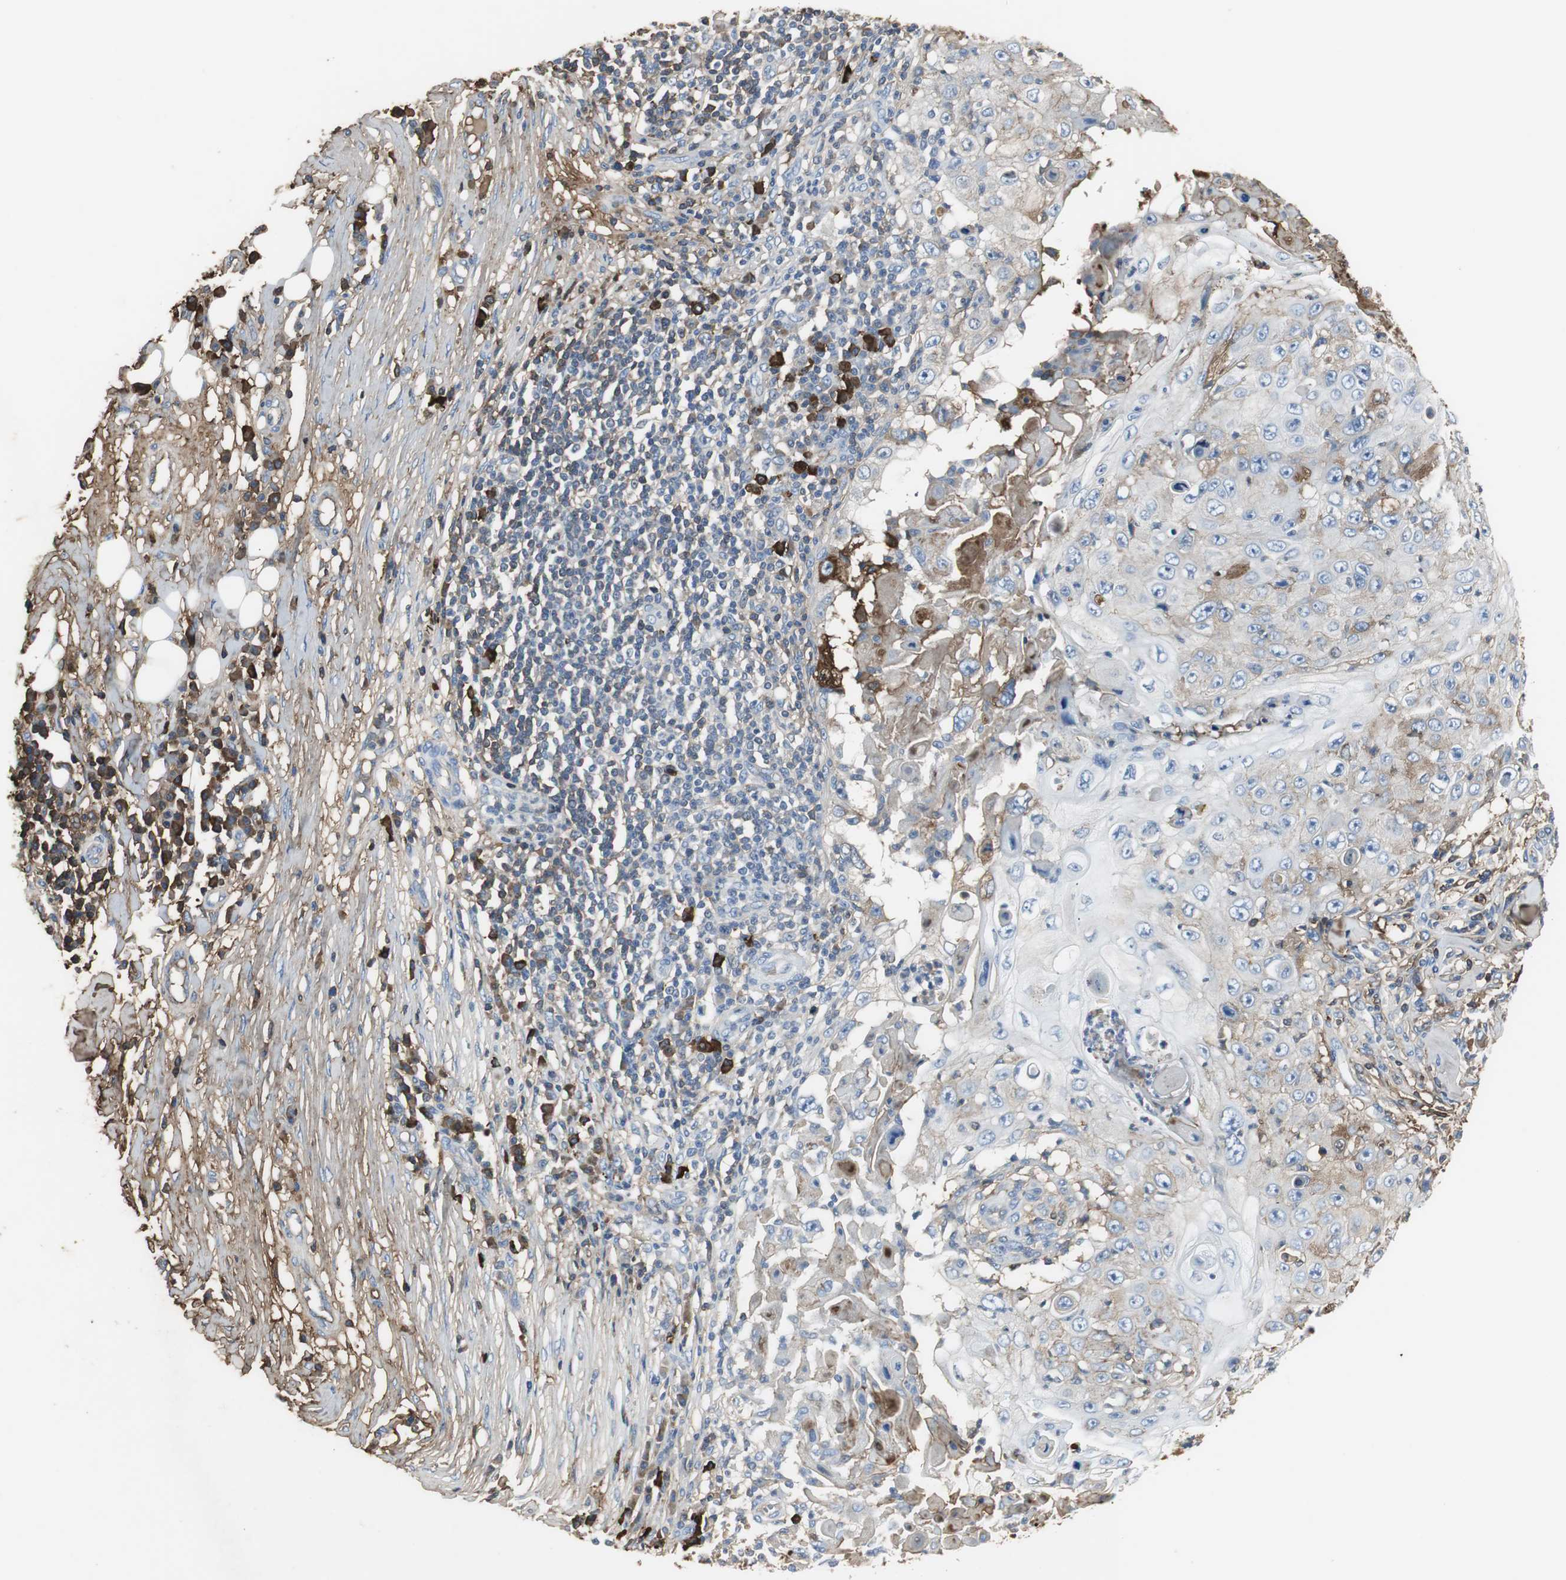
{"staining": {"intensity": "weak", "quantity": "<25%", "location": "cytoplasmic/membranous"}, "tissue": "skin cancer", "cell_type": "Tumor cells", "image_type": "cancer", "snomed": [{"axis": "morphology", "description": "Squamous cell carcinoma, NOS"}, {"axis": "topography", "description": "Skin"}], "caption": "A high-resolution histopathology image shows immunohistochemistry staining of skin cancer, which reveals no significant staining in tumor cells.", "gene": "IGHA1", "patient": {"sex": "male", "age": 86}}